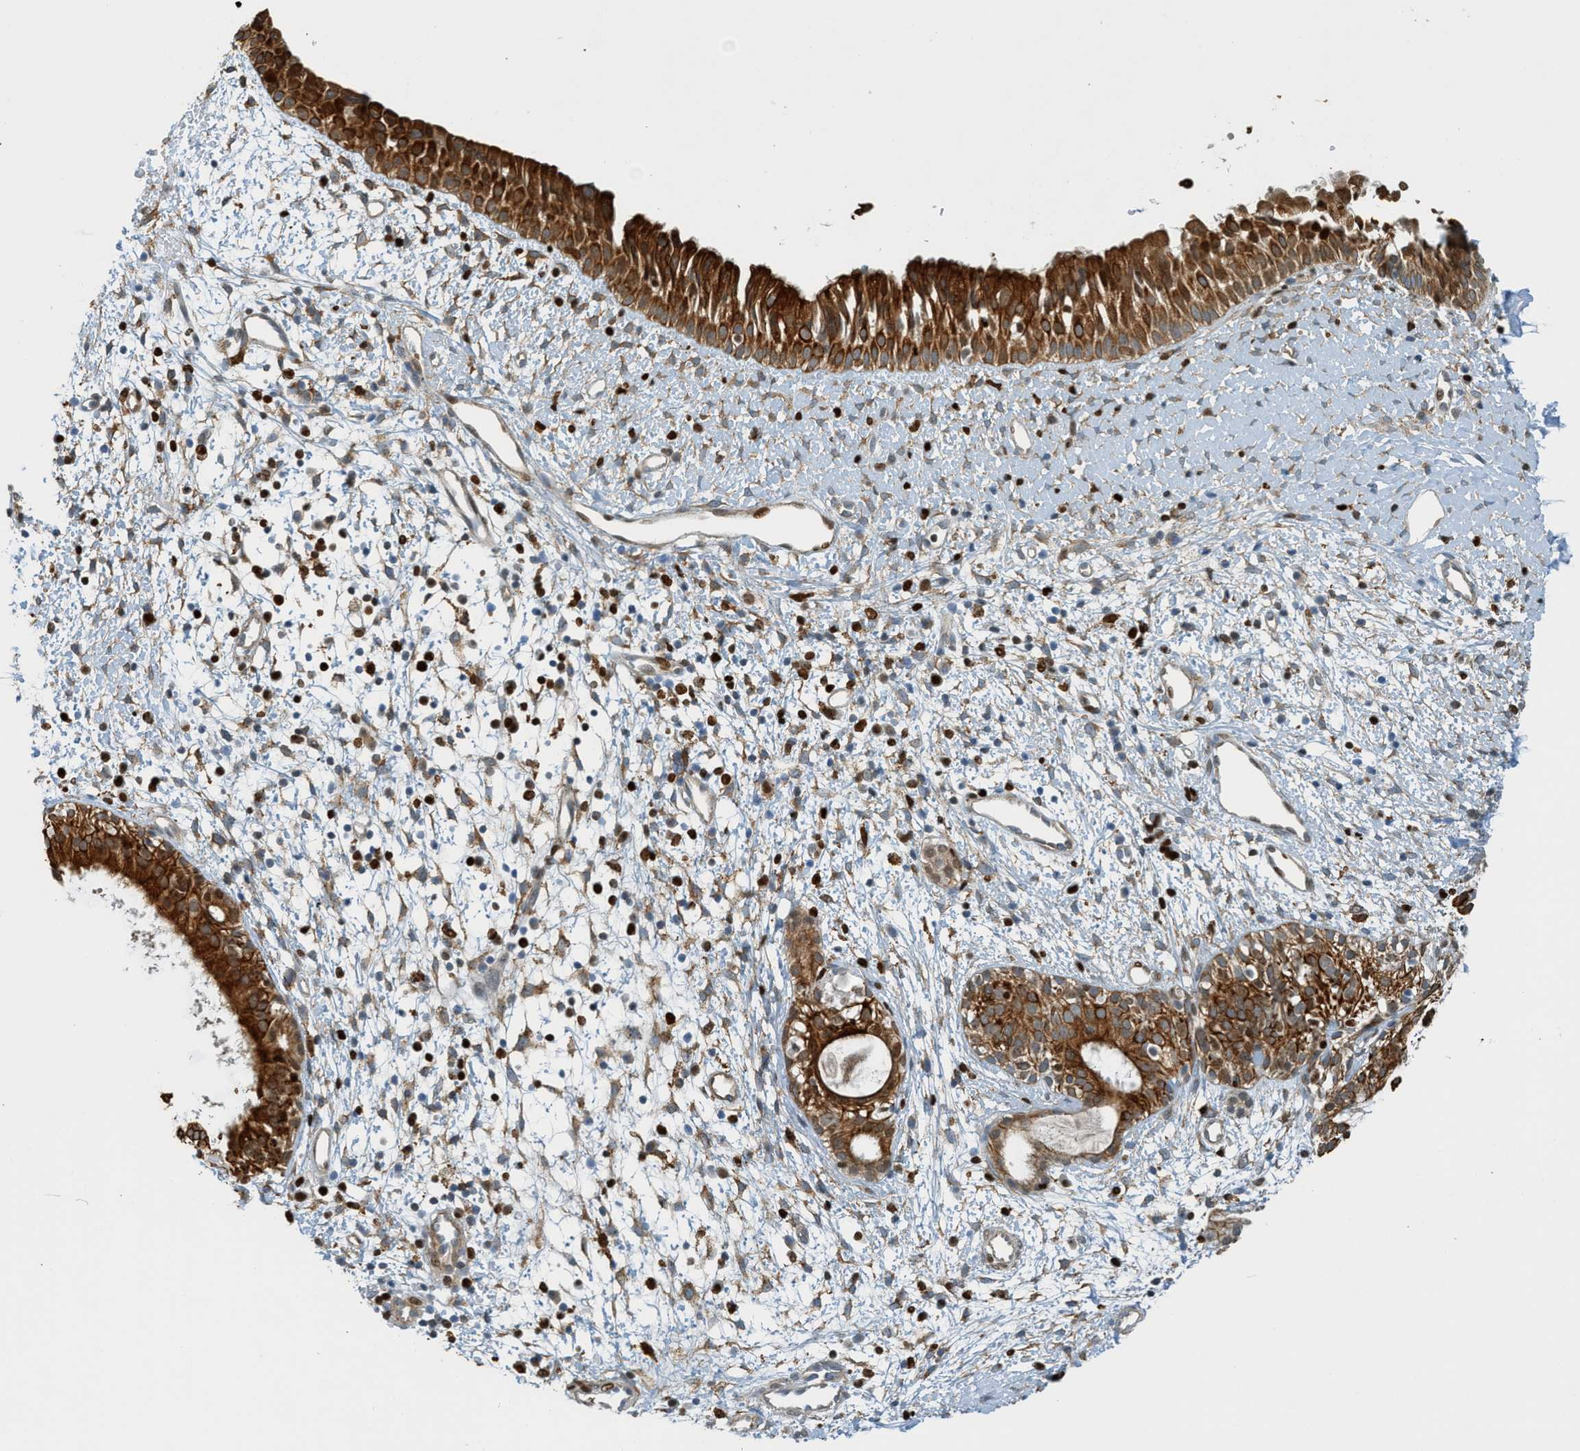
{"staining": {"intensity": "strong", "quantity": ">75%", "location": "cytoplasmic/membranous"}, "tissue": "nasopharynx", "cell_type": "Respiratory epithelial cells", "image_type": "normal", "snomed": [{"axis": "morphology", "description": "Normal tissue, NOS"}, {"axis": "topography", "description": "Nasopharynx"}], "caption": "Nasopharynx stained for a protein exhibits strong cytoplasmic/membranous positivity in respiratory epithelial cells. (Stains: DAB in brown, nuclei in blue, Microscopy: brightfield microscopy at high magnification).", "gene": "SH3D19", "patient": {"sex": "male", "age": 22}}